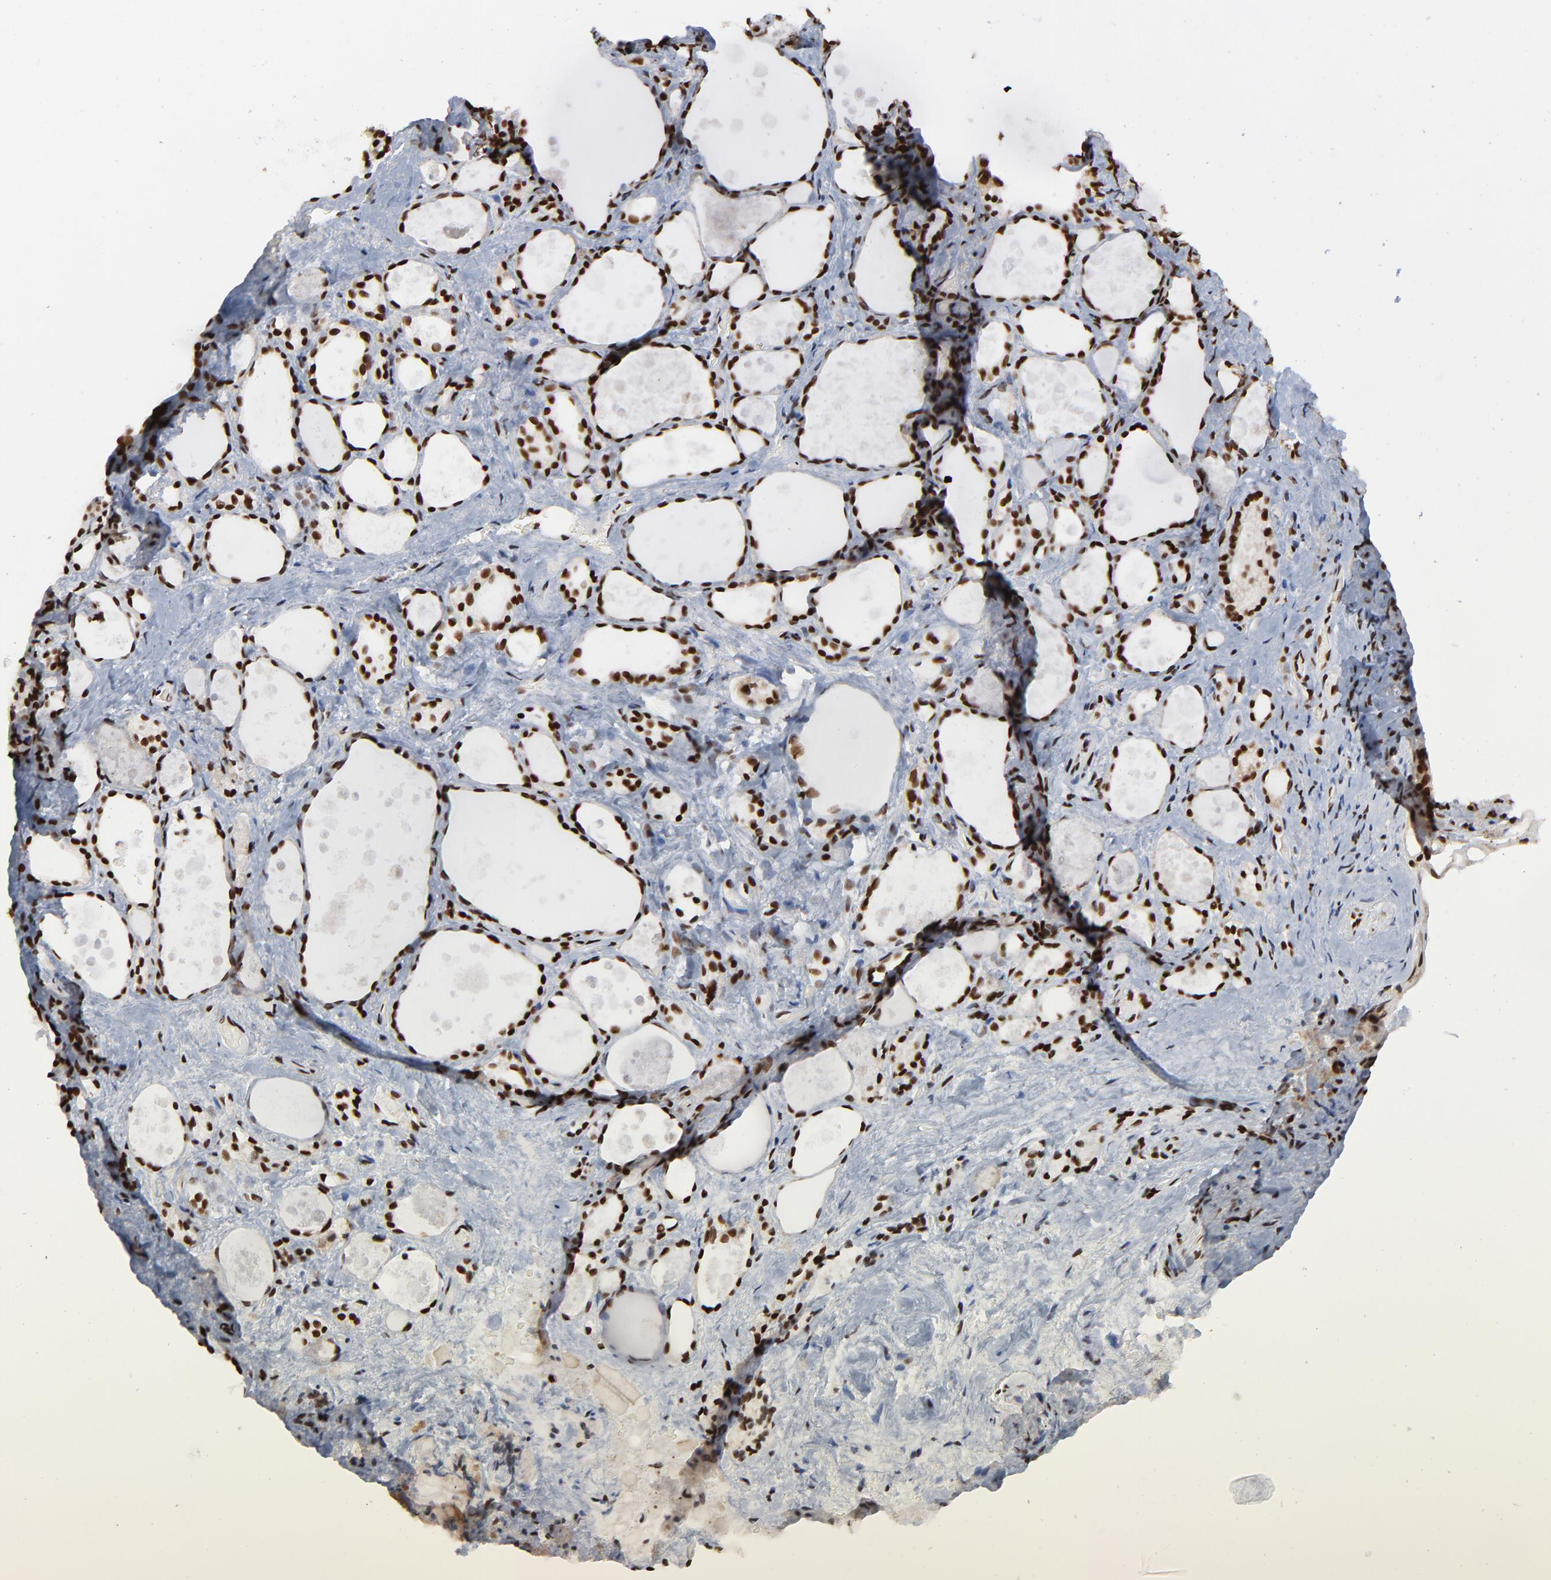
{"staining": {"intensity": "strong", "quantity": ">75%", "location": "nuclear"}, "tissue": "thyroid gland", "cell_type": "Glandular cells", "image_type": "normal", "snomed": [{"axis": "morphology", "description": "Normal tissue, NOS"}, {"axis": "topography", "description": "Thyroid gland"}], "caption": "Immunohistochemistry (IHC) histopathology image of normal thyroid gland: thyroid gland stained using IHC reveals high levels of strong protein expression localized specifically in the nuclear of glandular cells, appearing as a nuclear brown color.", "gene": "CREB1", "patient": {"sex": "female", "age": 75}}